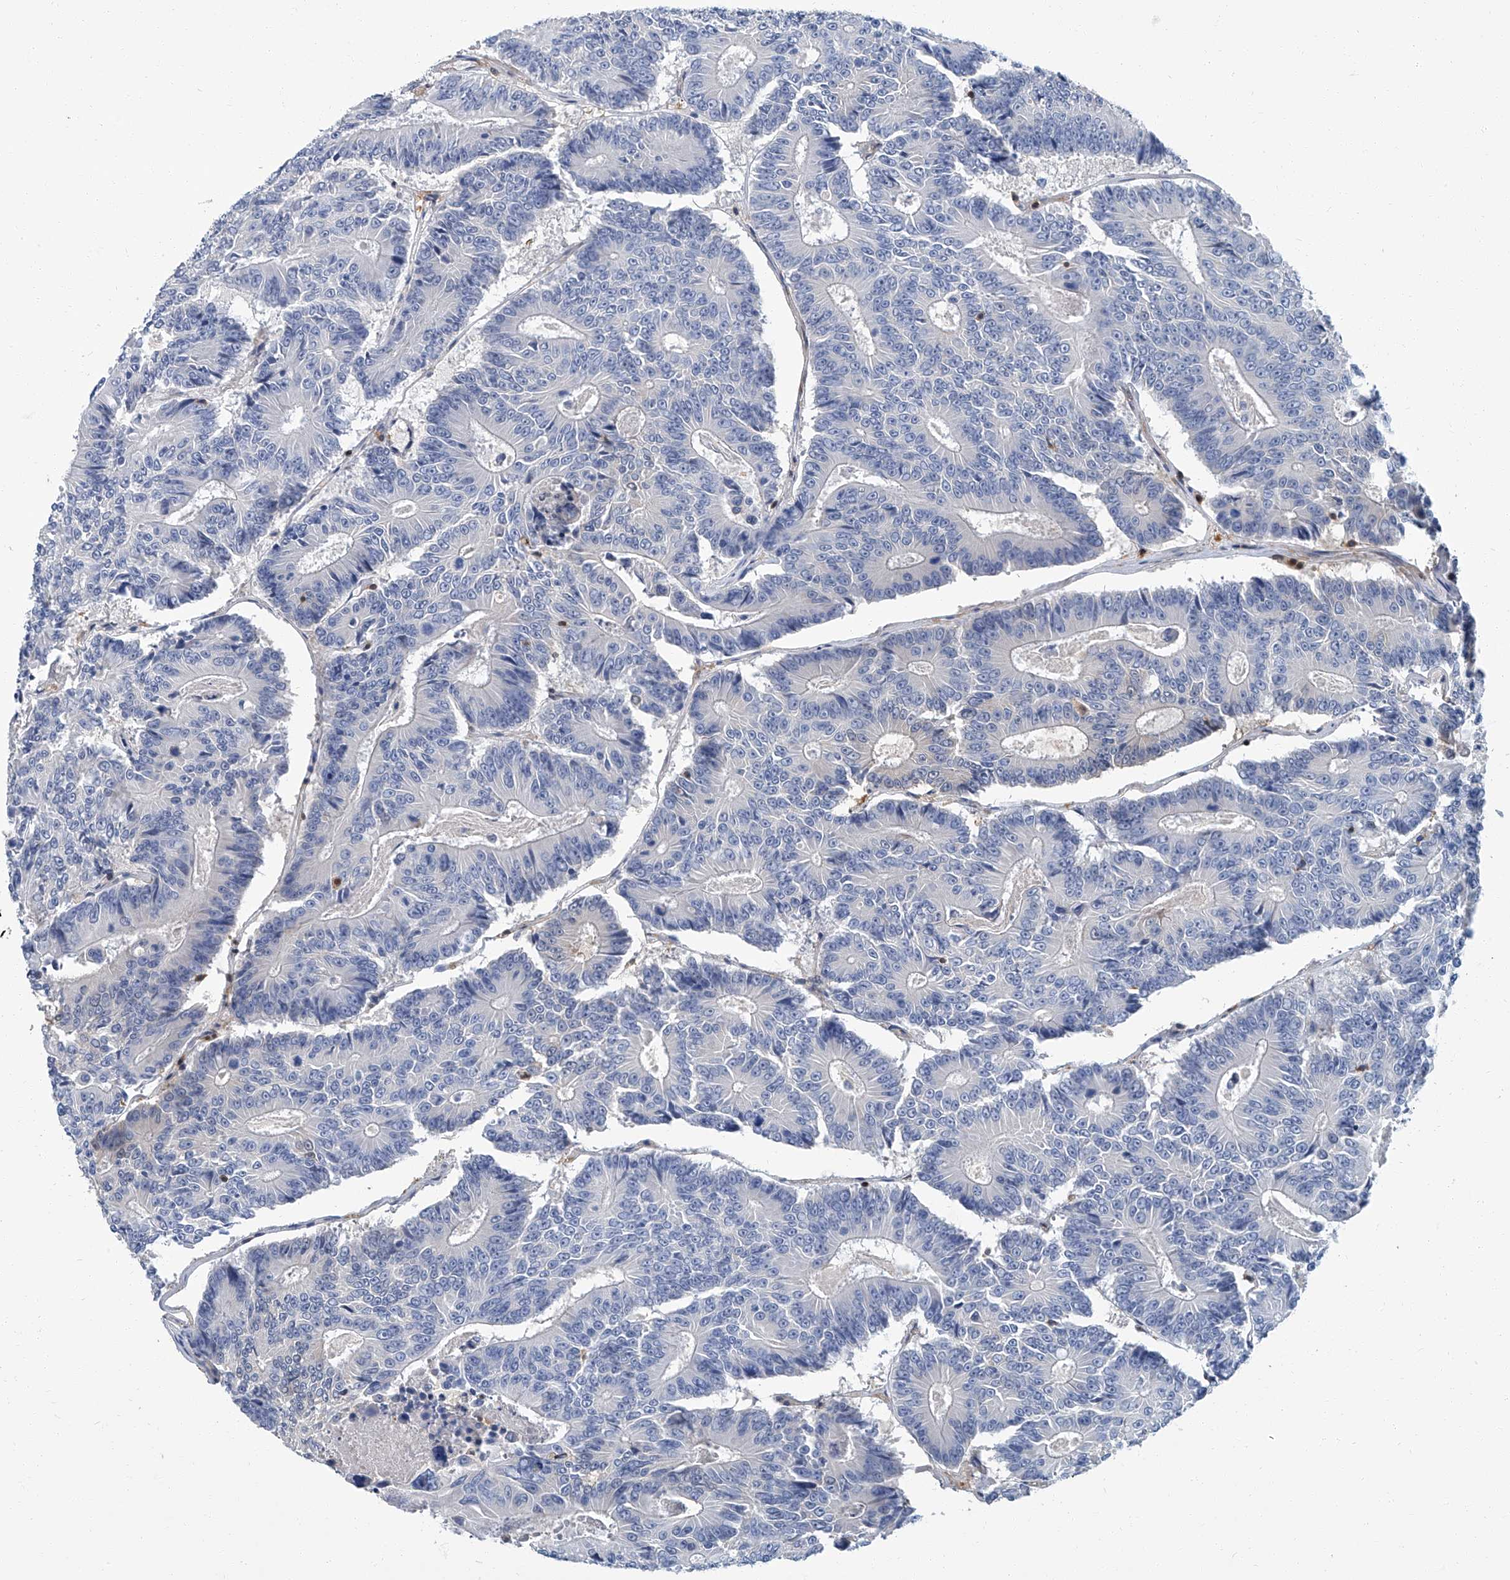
{"staining": {"intensity": "negative", "quantity": "none", "location": "none"}, "tissue": "colorectal cancer", "cell_type": "Tumor cells", "image_type": "cancer", "snomed": [{"axis": "morphology", "description": "Adenocarcinoma, NOS"}, {"axis": "topography", "description": "Colon"}], "caption": "An image of human colorectal cancer is negative for staining in tumor cells. (DAB (3,3'-diaminobenzidine) IHC visualized using brightfield microscopy, high magnification).", "gene": "PSMB10", "patient": {"sex": "male", "age": 83}}